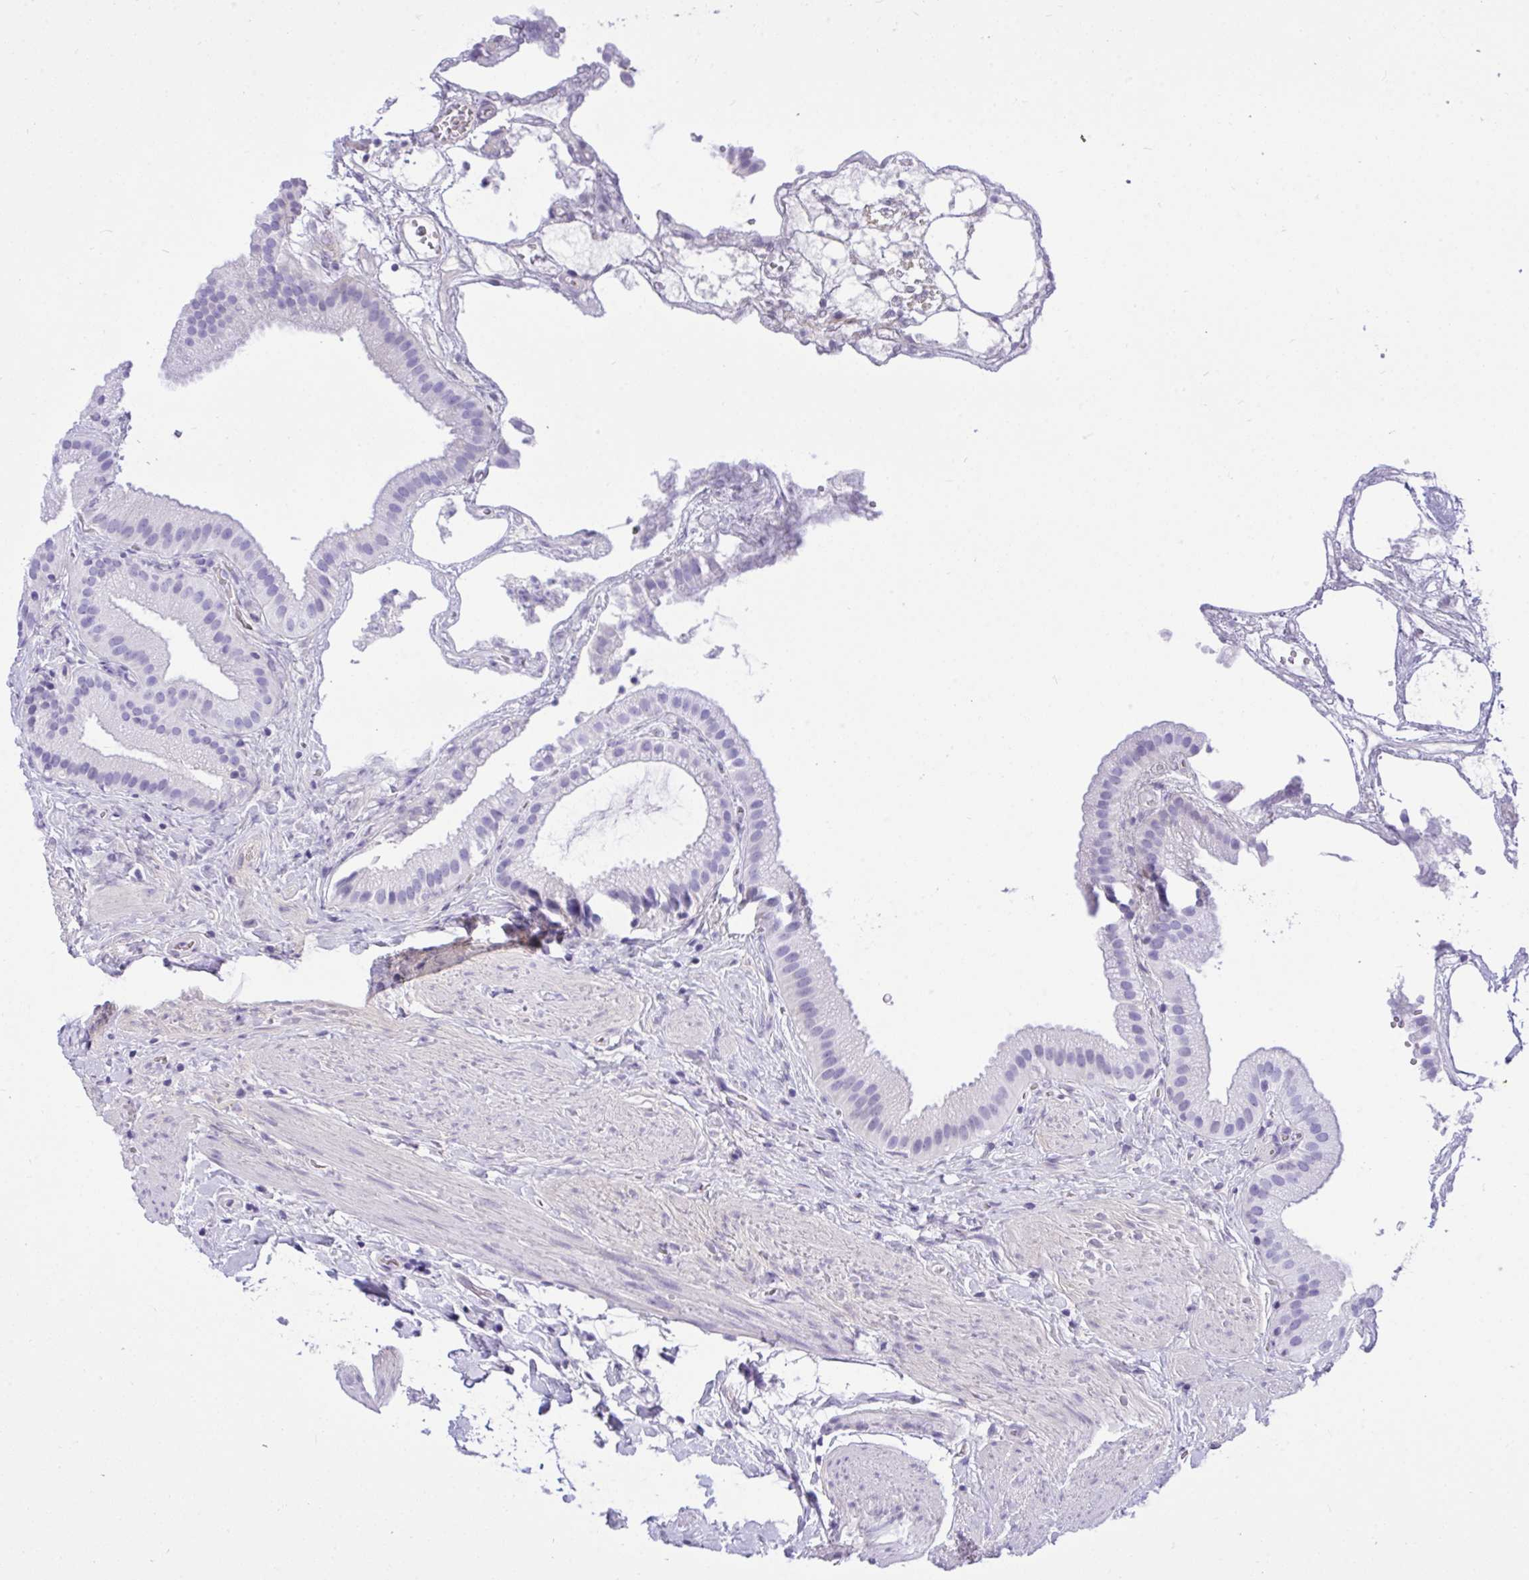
{"staining": {"intensity": "negative", "quantity": "none", "location": "none"}, "tissue": "gallbladder", "cell_type": "Glandular cells", "image_type": "normal", "snomed": [{"axis": "morphology", "description": "Normal tissue, NOS"}, {"axis": "topography", "description": "Gallbladder"}], "caption": "An immunohistochemistry (IHC) image of unremarkable gallbladder is shown. There is no staining in glandular cells of gallbladder. The staining was performed using DAB (3,3'-diaminobenzidine) to visualize the protein expression in brown, while the nuclei were stained in blue with hematoxylin (Magnification: 20x).", "gene": "TLN2", "patient": {"sex": "female", "age": 63}}